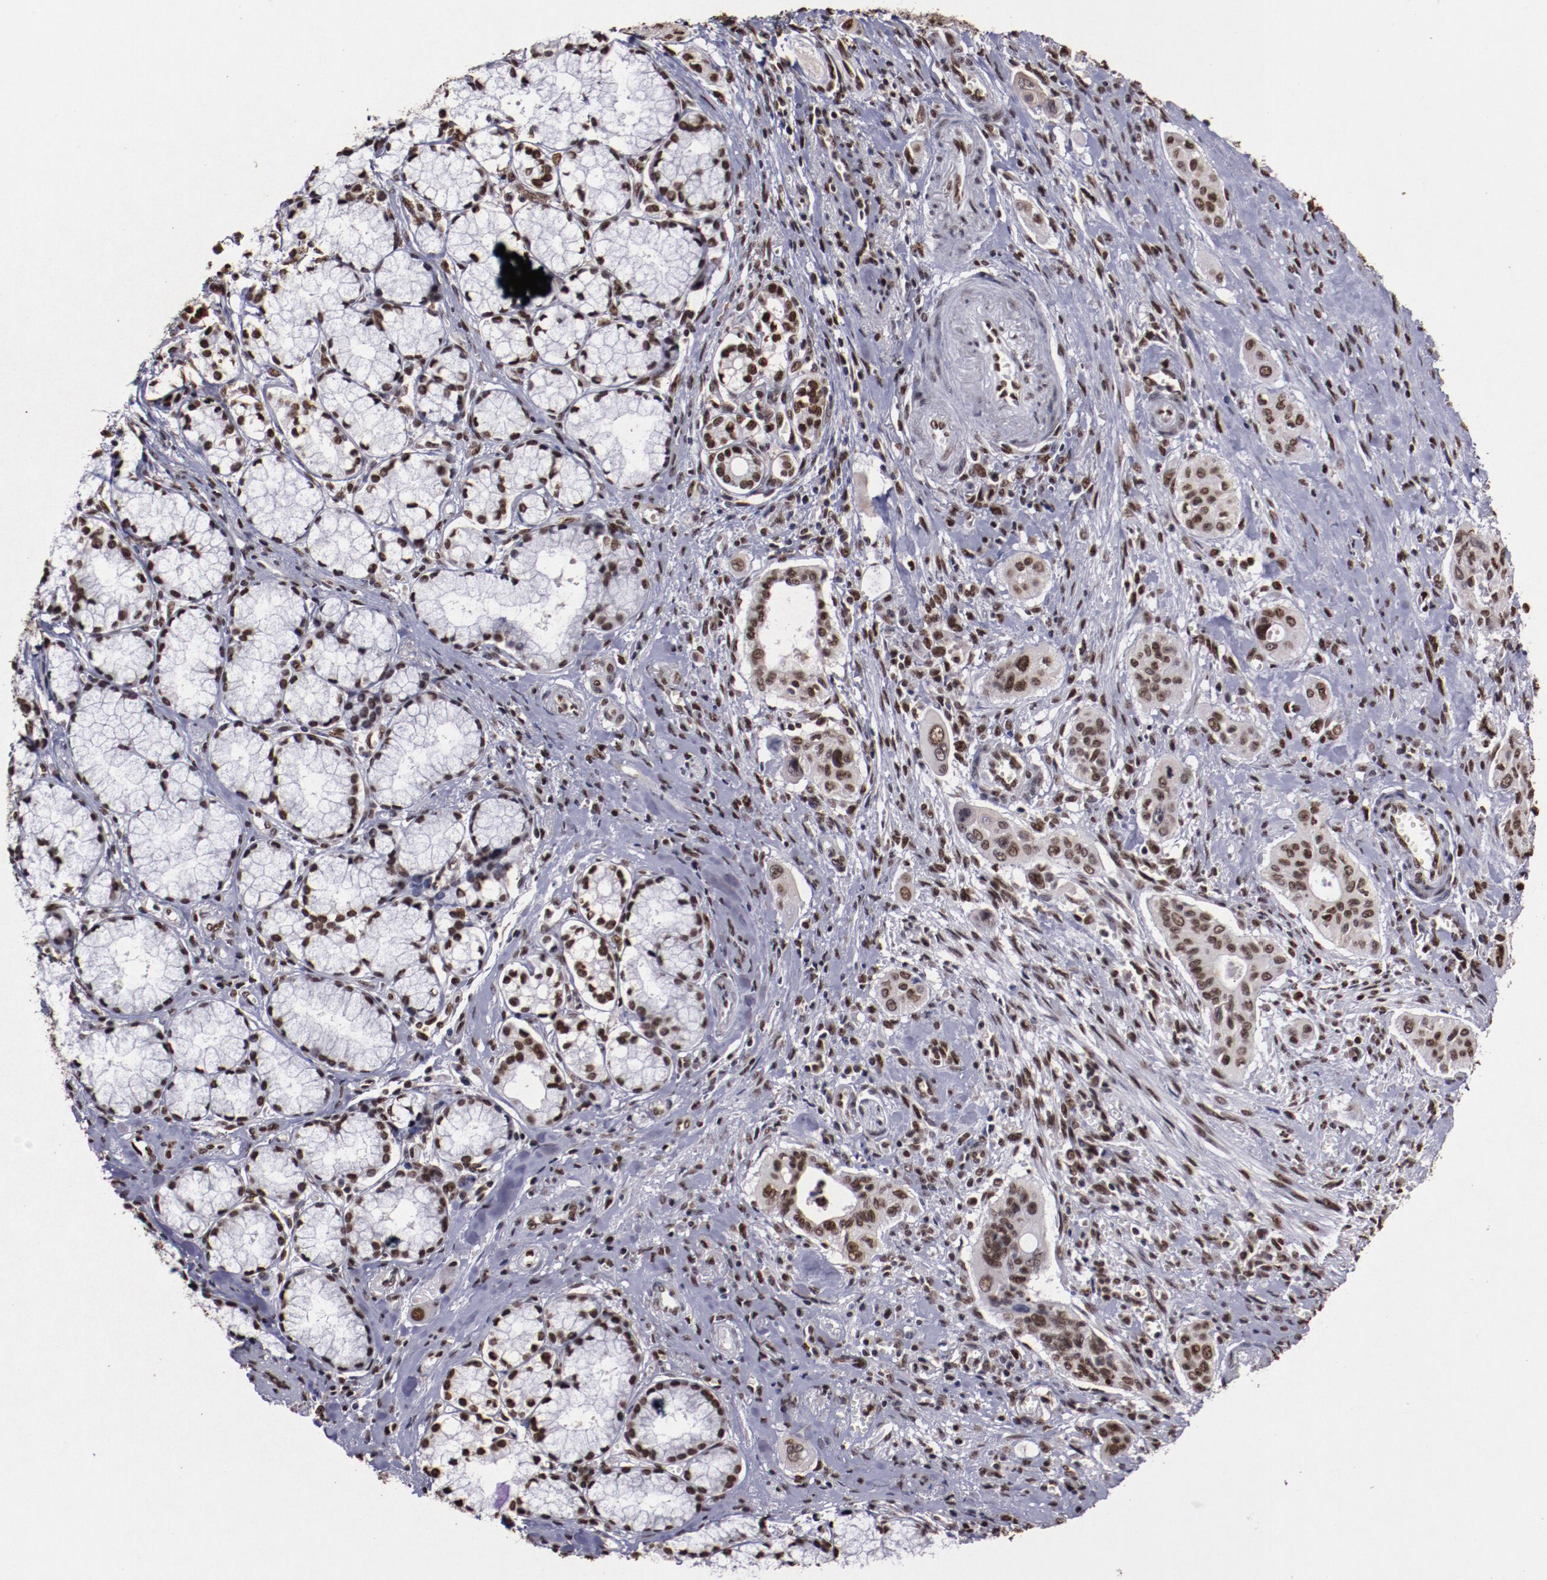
{"staining": {"intensity": "moderate", "quantity": ">75%", "location": "nuclear"}, "tissue": "pancreatic cancer", "cell_type": "Tumor cells", "image_type": "cancer", "snomed": [{"axis": "morphology", "description": "Adenocarcinoma, NOS"}, {"axis": "topography", "description": "Pancreas"}], "caption": "A brown stain highlights moderate nuclear positivity of a protein in pancreatic adenocarcinoma tumor cells.", "gene": "APEX1", "patient": {"sex": "male", "age": 77}}